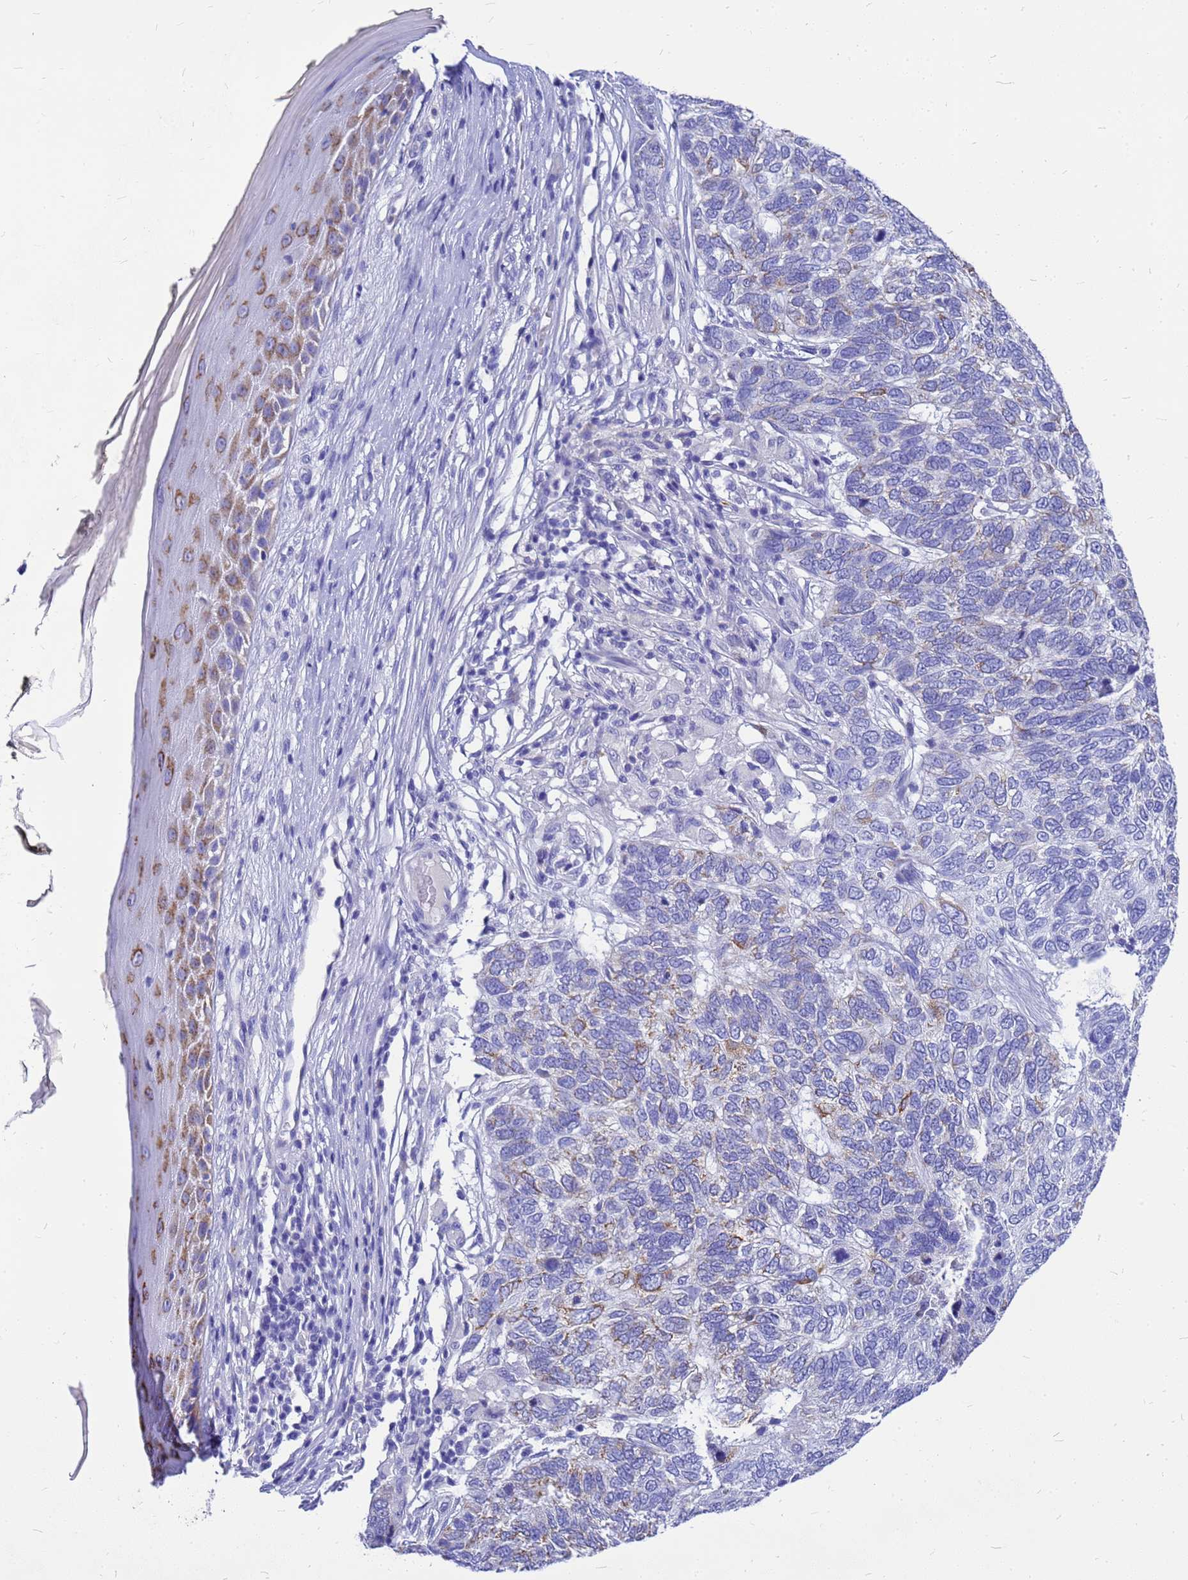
{"staining": {"intensity": "moderate", "quantity": "<25%", "location": "cytoplasmic/membranous"}, "tissue": "skin cancer", "cell_type": "Tumor cells", "image_type": "cancer", "snomed": [{"axis": "morphology", "description": "Basal cell carcinoma"}, {"axis": "topography", "description": "Skin"}], "caption": "An IHC photomicrograph of neoplastic tissue is shown. Protein staining in brown shows moderate cytoplasmic/membranous positivity in skin cancer within tumor cells. The staining was performed using DAB (3,3'-diaminobenzidine) to visualize the protein expression in brown, while the nuclei were stained in blue with hematoxylin (Magnification: 20x).", "gene": "OR52E2", "patient": {"sex": "female", "age": 65}}